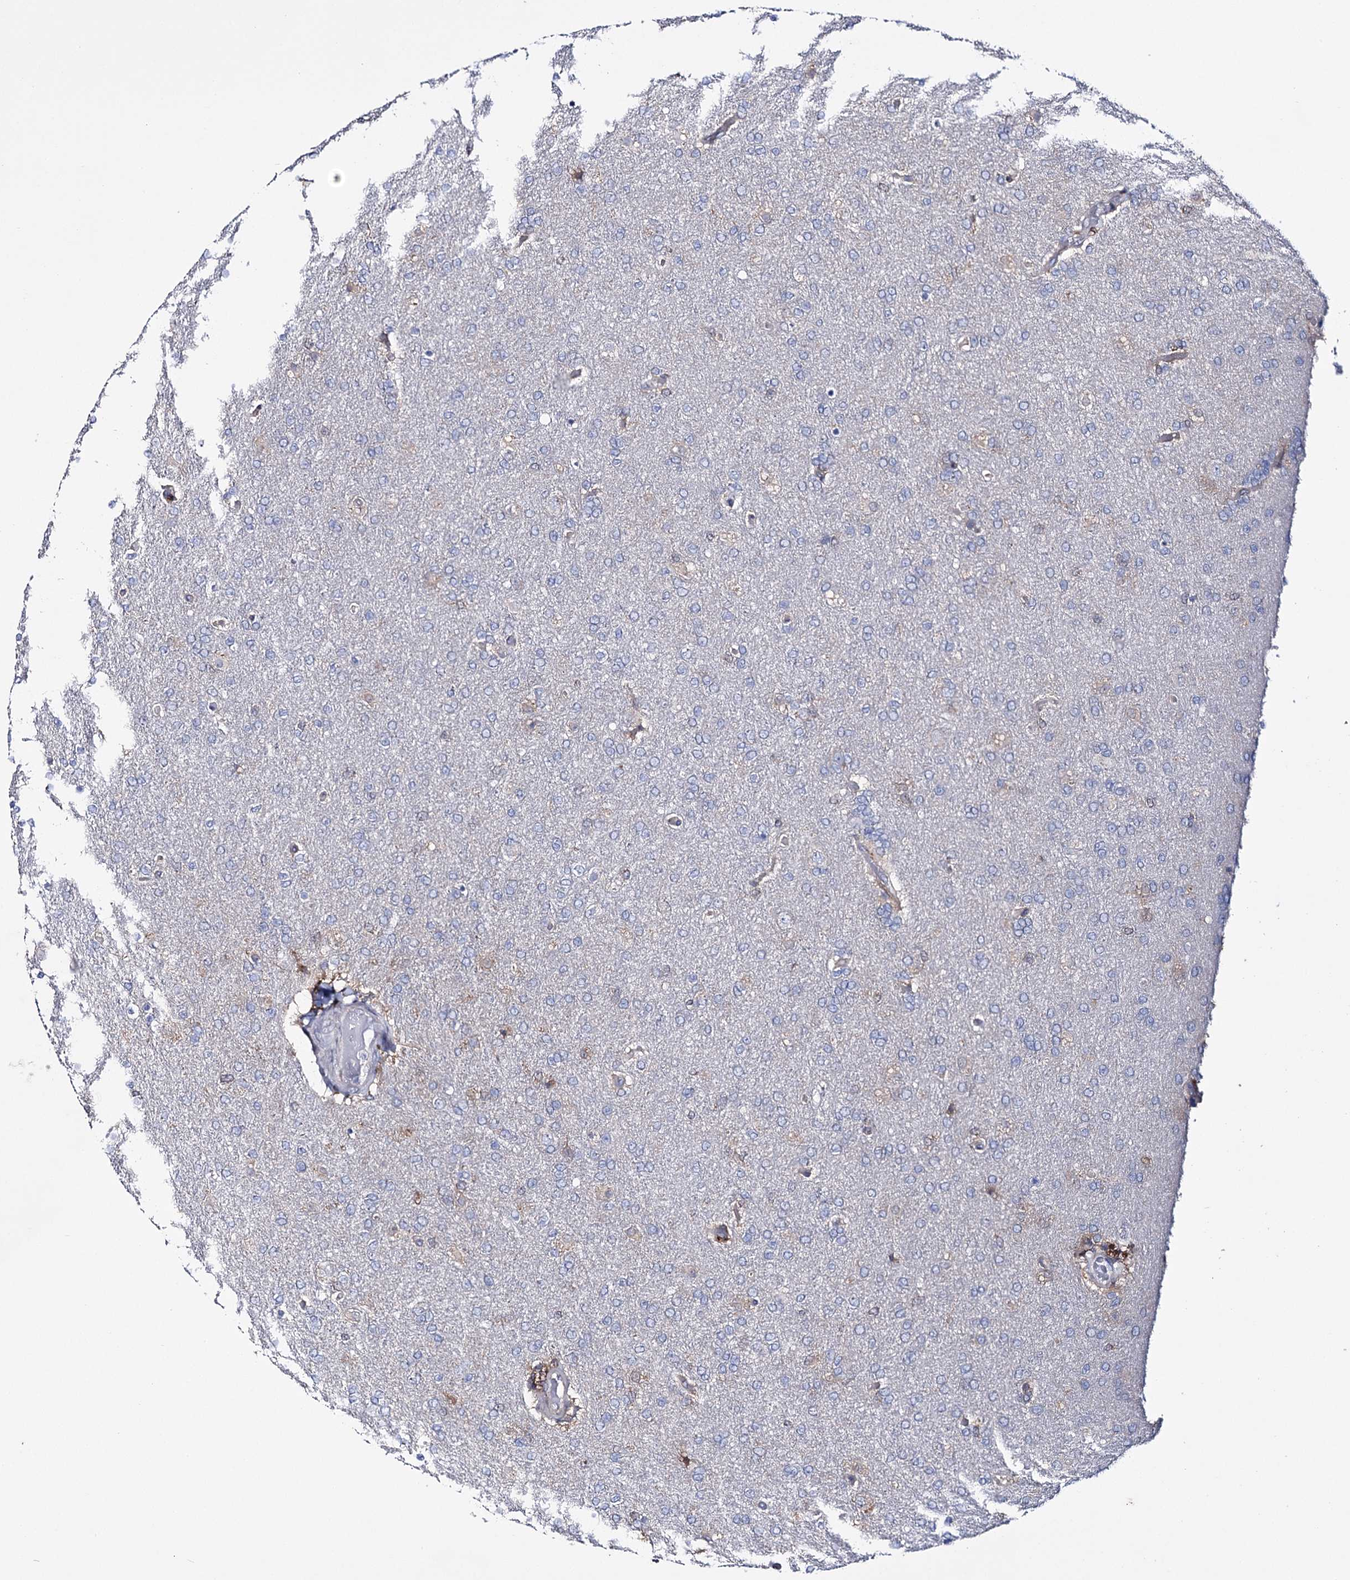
{"staining": {"intensity": "weak", "quantity": "<25%", "location": "cytoplasmic/membranous"}, "tissue": "glioma", "cell_type": "Tumor cells", "image_type": "cancer", "snomed": [{"axis": "morphology", "description": "Glioma, malignant, High grade"}, {"axis": "topography", "description": "Brain"}], "caption": "Tumor cells are negative for protein expression in human malignant high-grade glioma.", "gene": "PTER", "patient": {"sex": "male", "age": 72}}